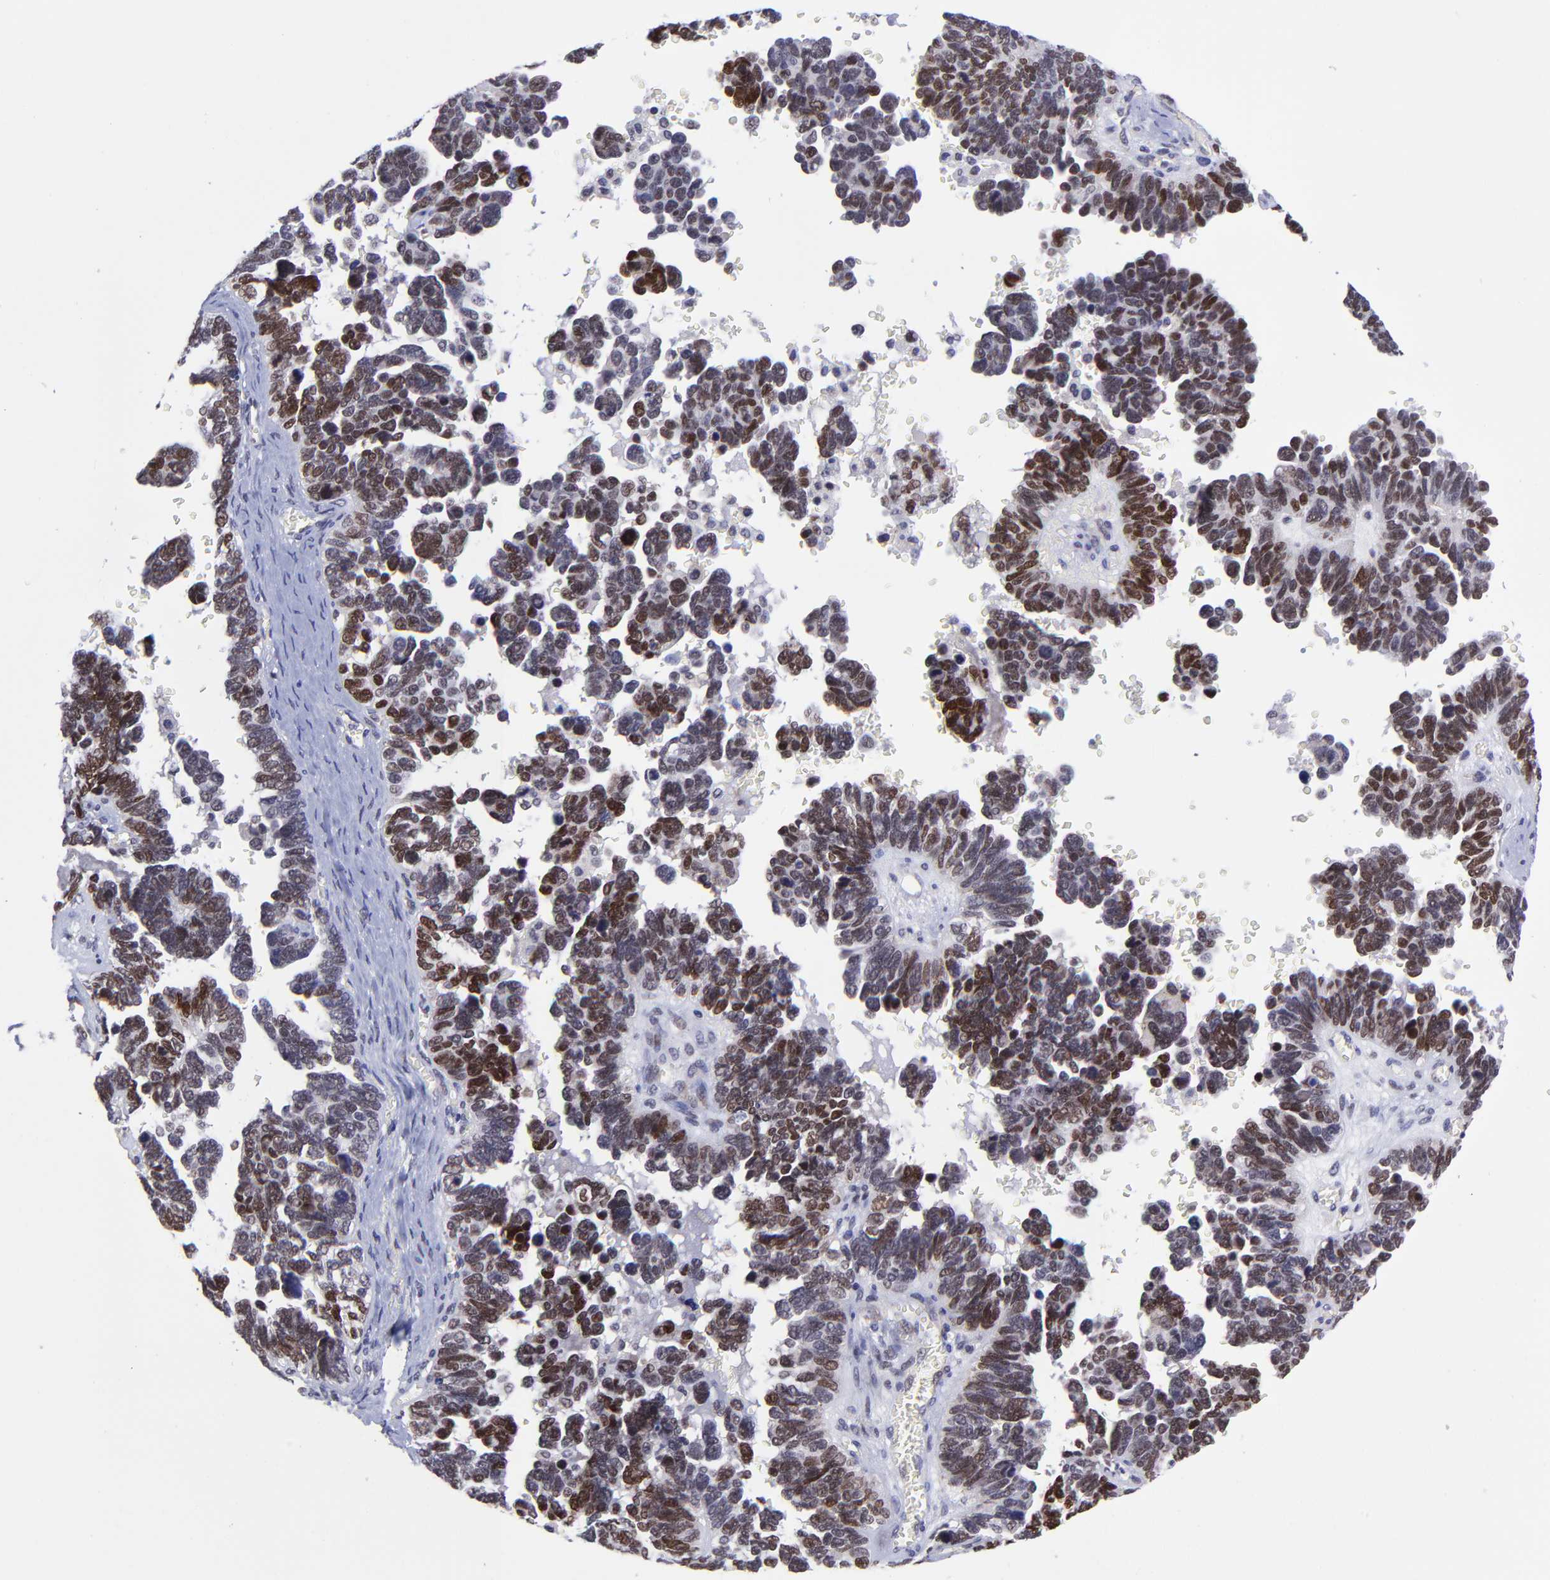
{"staining": {"intensity": "strong", "quantity": "25%-75%", "location": "nuclear"}, "tissue": "ovarian cancer", "cell_type": "Tumor cells", "image_type": "cancer", "snomed": [{"axis": "morphology", "description": "Cystadenocarcinoma, serous, NOS"}, {"axis": "topography", "description": "Ovary"}], "caption": "Ovarian cancer (serous cystadenocarcinoma) stained with DAB immunohistochemistry shows high levels of strong nuclear staining in about 25%-75% of tumor cells. (DAB = brown stain, brightfield microscopy at high magnification).", "gene": "SOX6", "patient": {"sex": "female", "age": 69}}